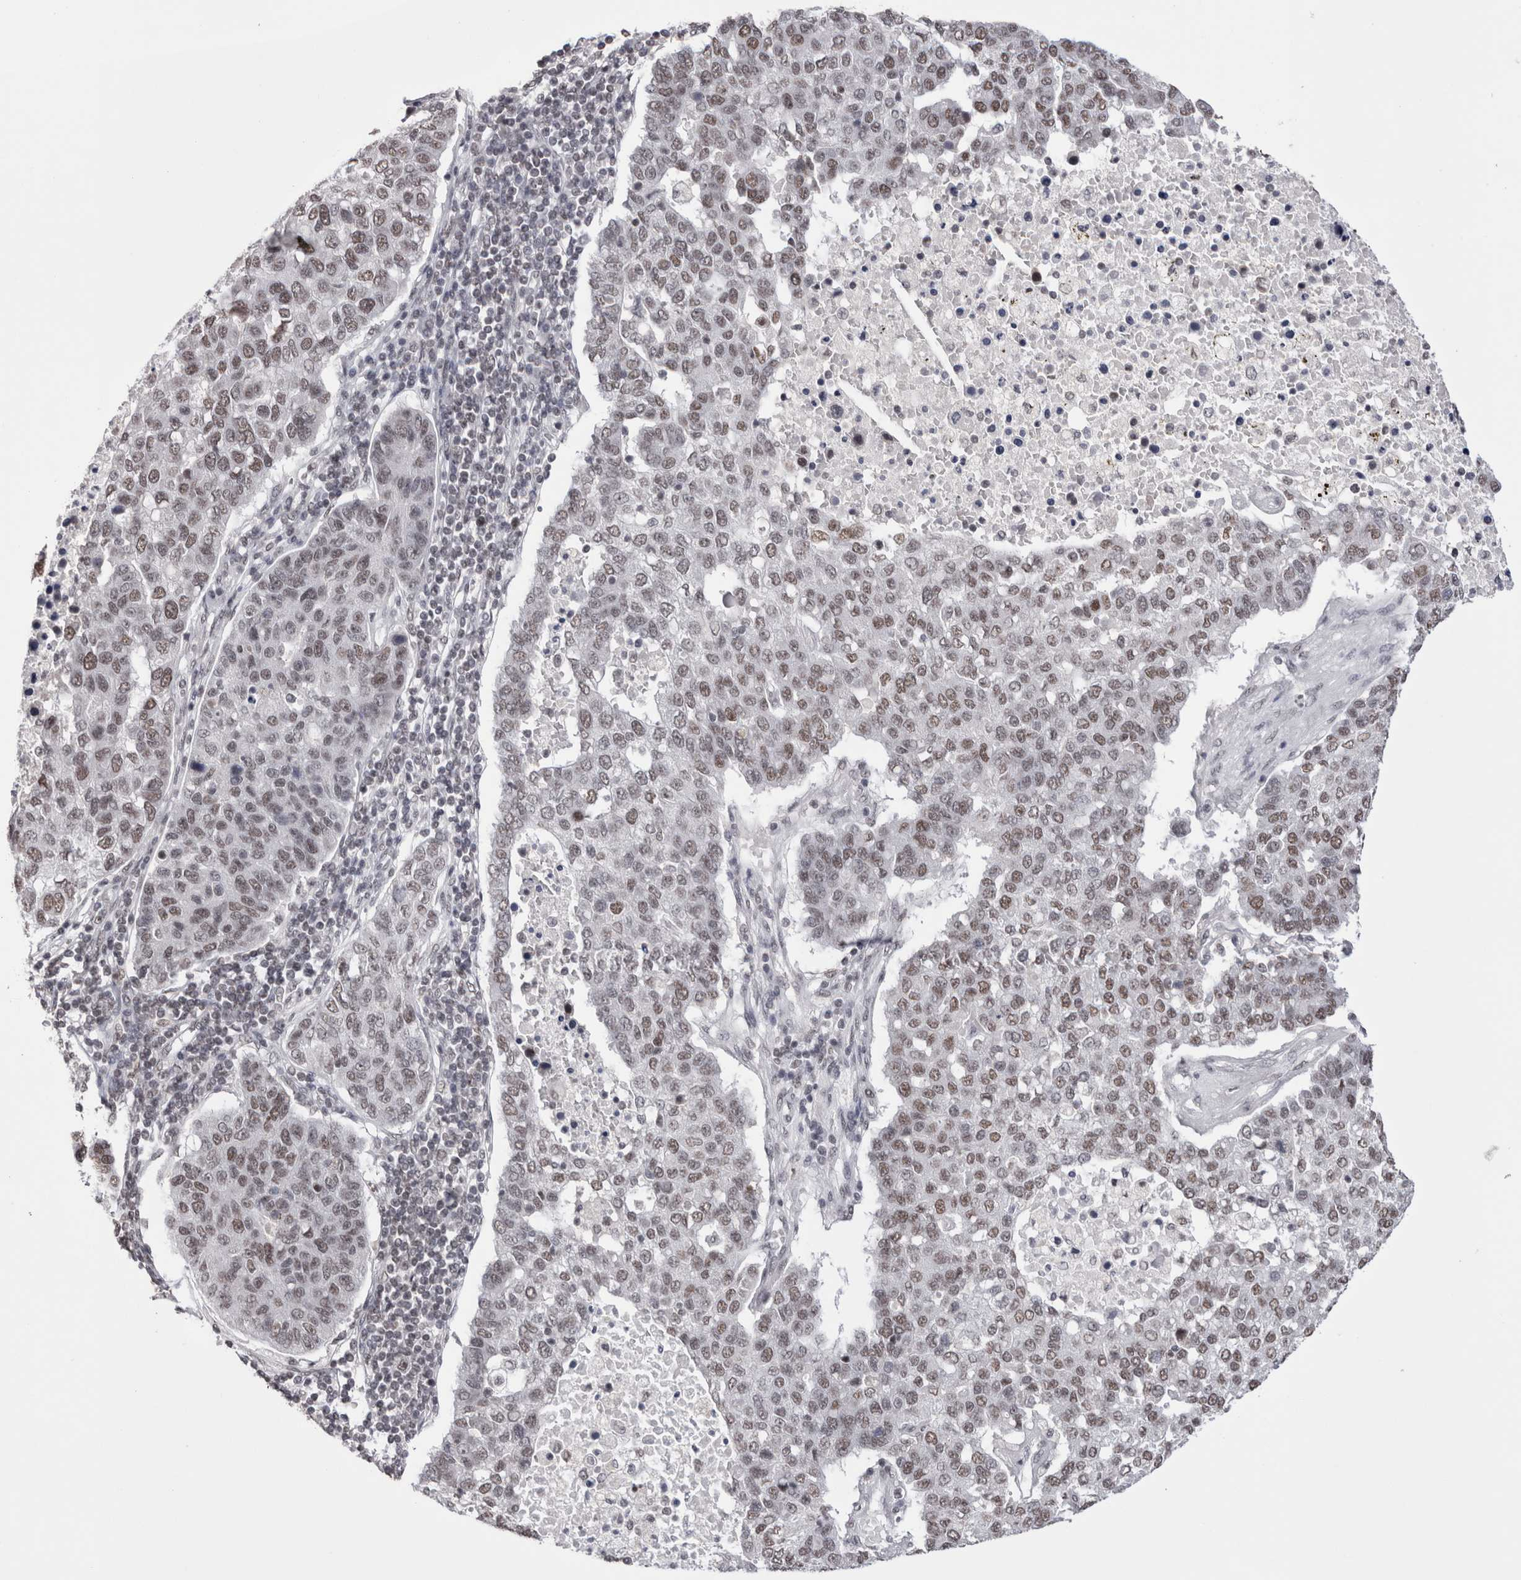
{"staining": {"intensity": "moderate", "quantity": ">75%", "location": "nuclear"}, "tissue": "pancreatic cancer", "cell_type": "Tumor cells", "image_type": "cancer", "snomed": [{"axis": "morphology", "description": "Adenocarcinoma, NOS"}, {"axis": "topography", "description": "Pancreas"}], "caption": "Tumor cells exhibit medium levels of moderate nuclear expression in about >75% of cells in adenocarcinoma (pancreatic).", "gene": "SMC1A", "patient": {"sex": "female", "age": 61}}